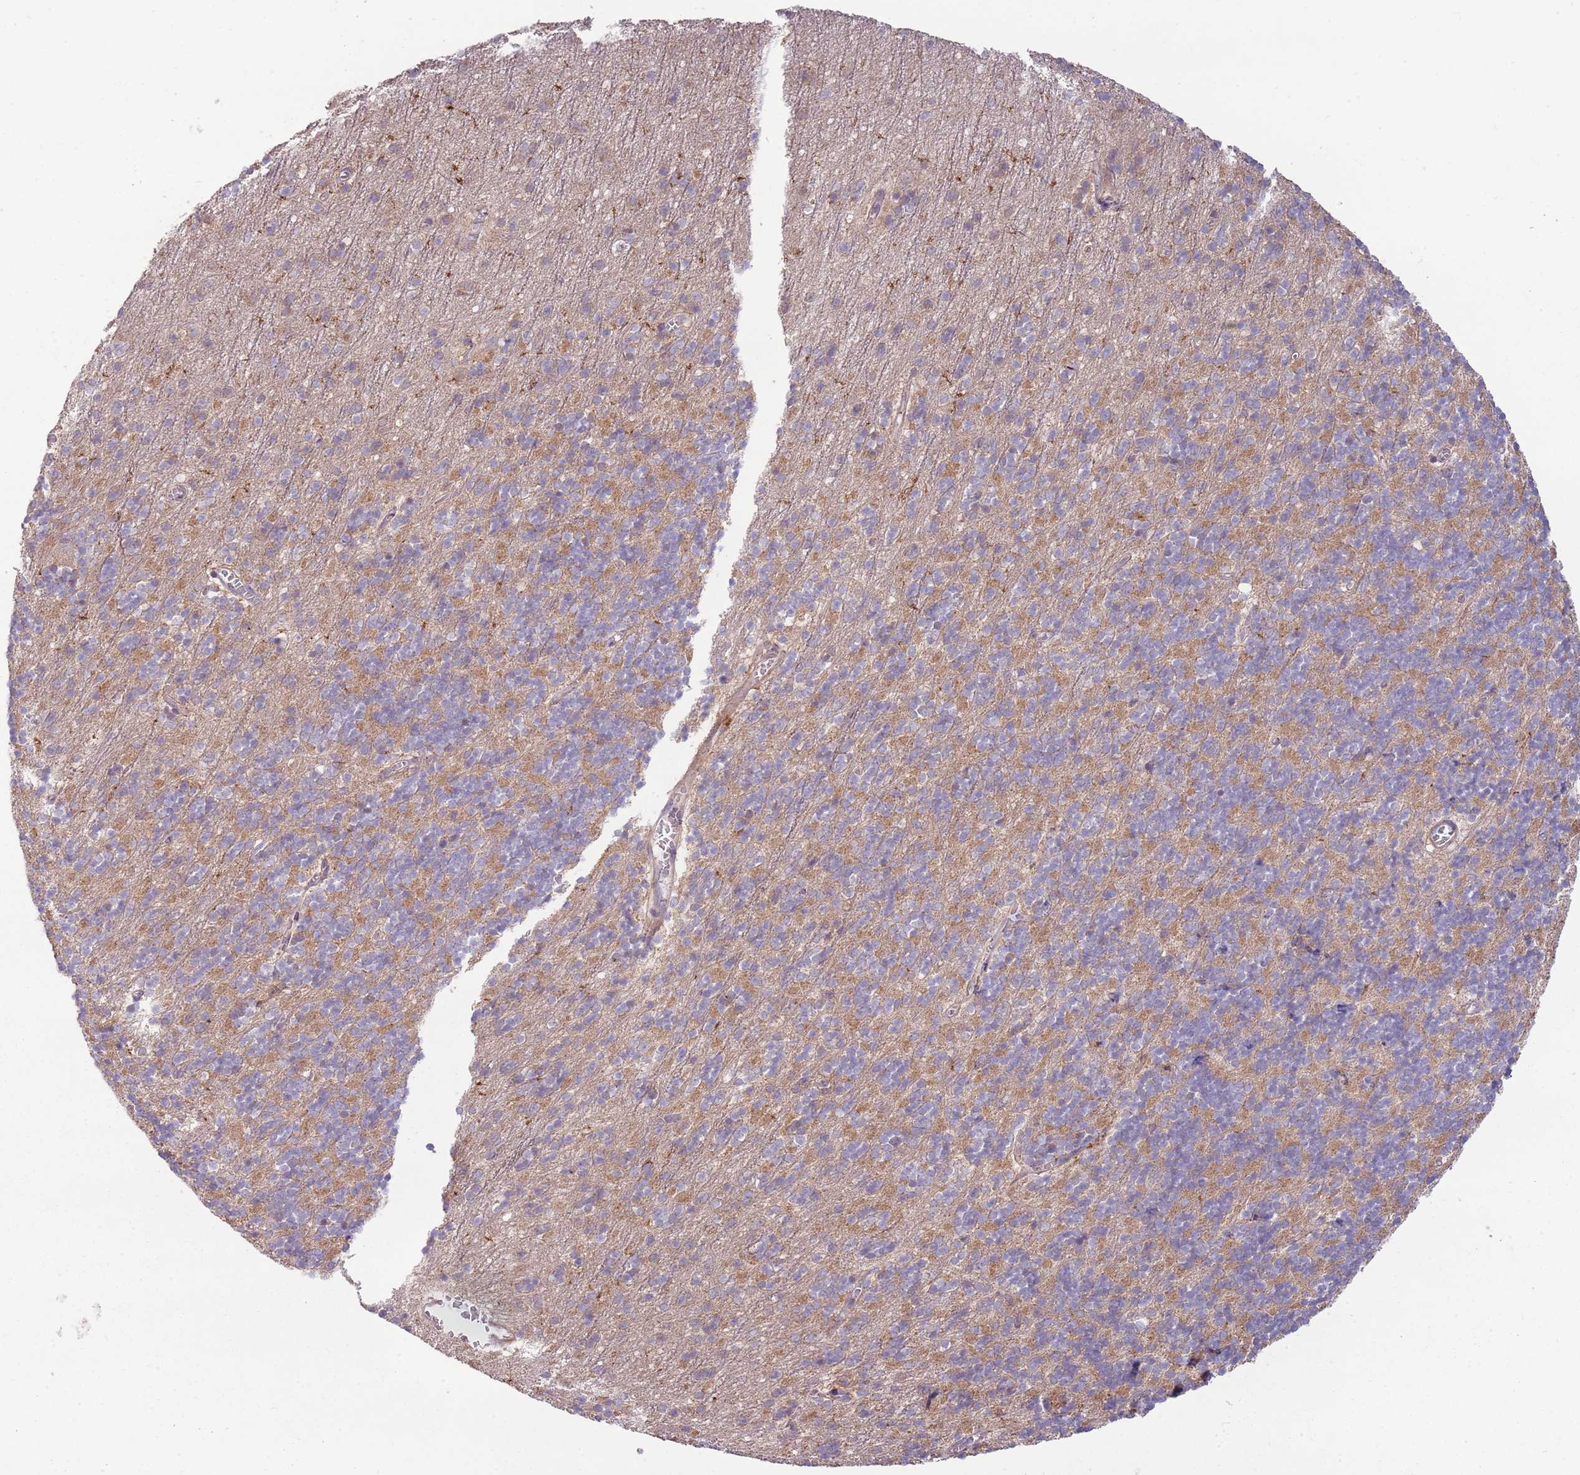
{"staining": {"intensity": "moderate", "quantity": "25%-75%", "location": "cytoplasmic/membranous"}, "tissue": "cerebellum", "cell_type": "Cells in granular layer", "image_type": "normal", "snomed": [{"axis": "morphology", "description": "Normal tissue, NOS"}, {"axis": "topography", "description": "Cerebellum"}], "caption": "Immunohistochemistry (IHC) photomicrograph of unremarkable cerebellum: human cerebellum stained using IHC shows medium levels of moderate protein expression localized specifically in the cytoplasmic/membranous of cells in granular layer, appearing as a cytoplasmic/membranous brown color.", "gene": "DTD2", "patient": {"sex": "male", "age": 54}}